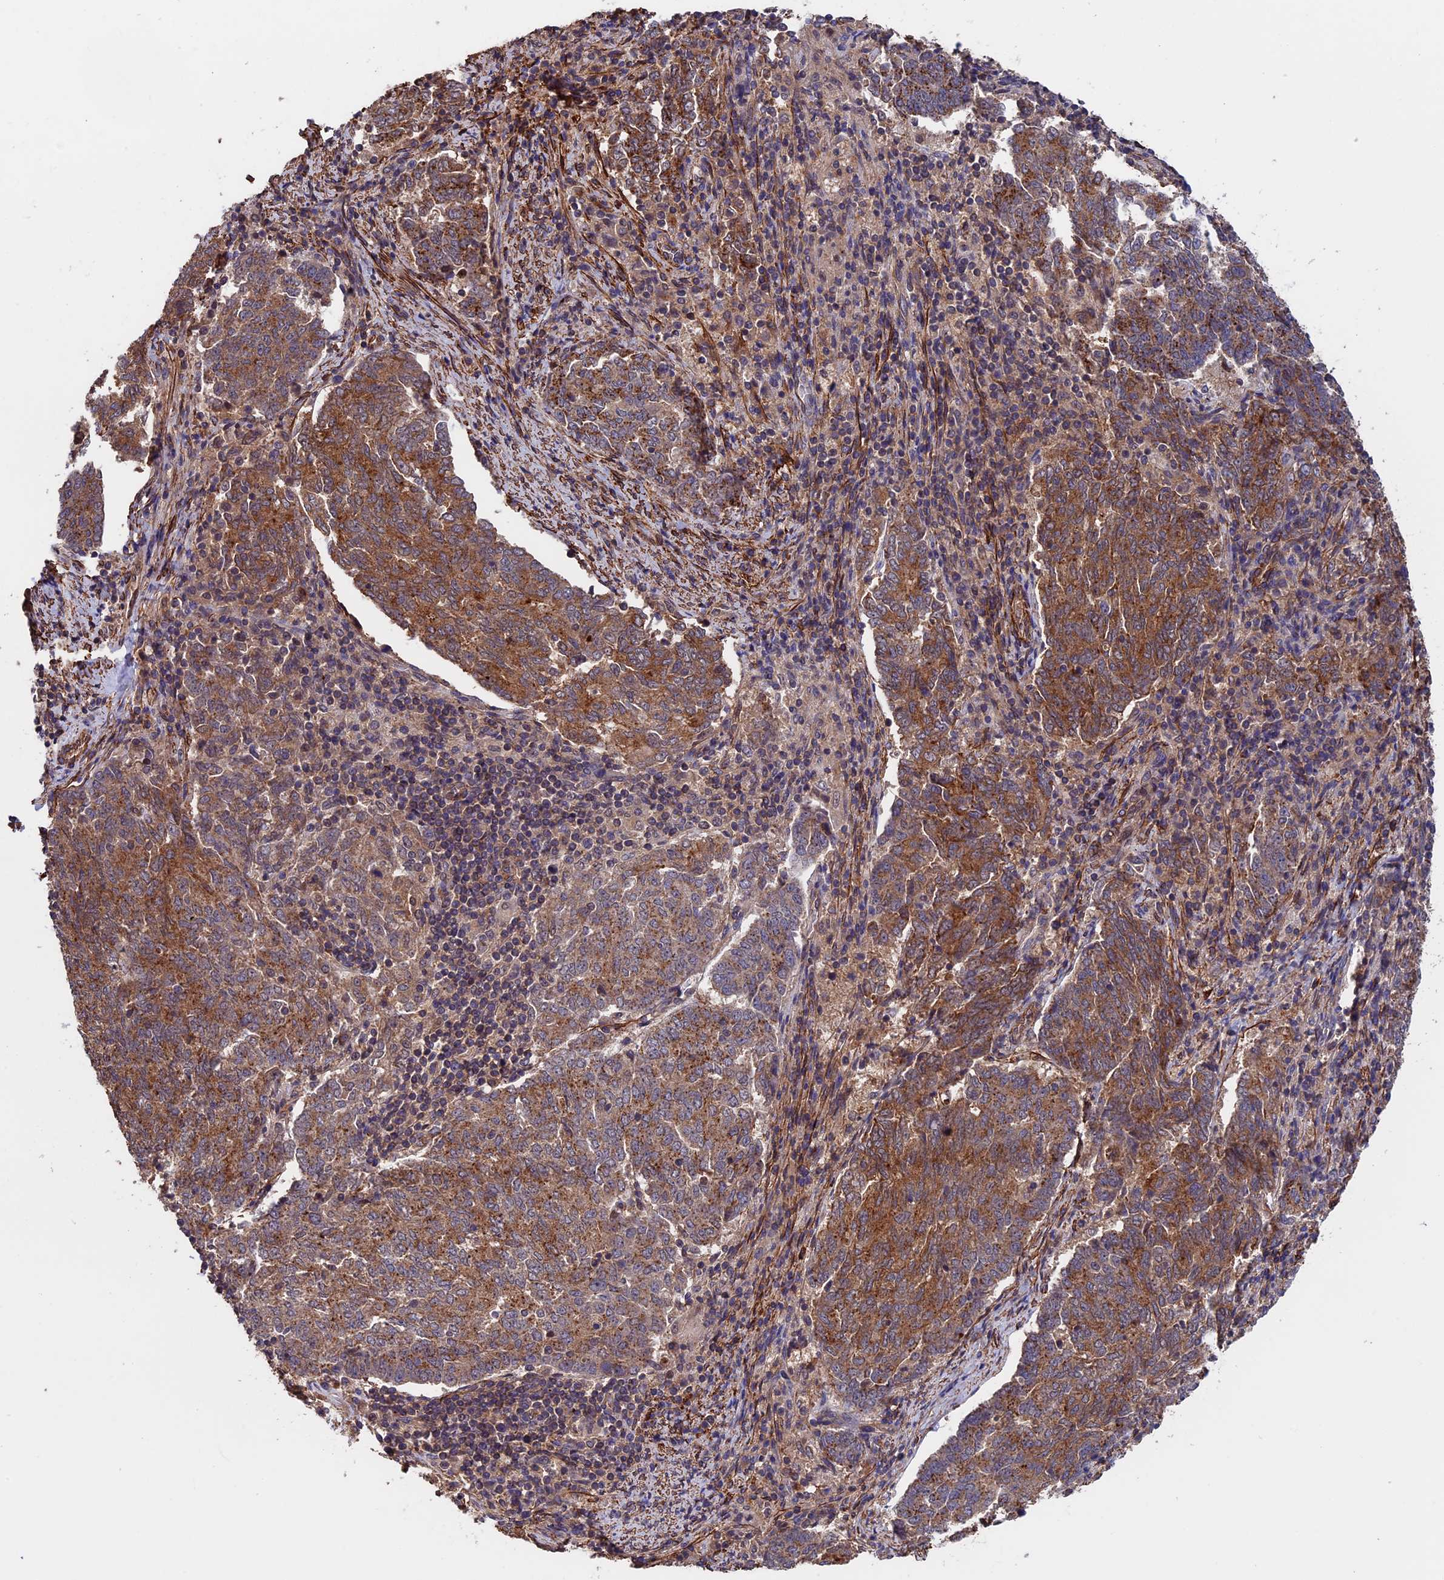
{"staining": {"intensity": "moderate", "quantity": ">75%", "location": "cytoplasmic/membranous"}, "tissue": "endometrial cancer", "cell_type": "Tumor cells", "image_type": "cancer", "snomed": [{"axis": "morphology", "description": "Adenocarcinoma, NOS"}, {"axis": "topography", "description": "Endometrium"}], "caption": "Tumor cells reveal moderate cytoplasmic/membranous positivity in approximately >75% of cells in endometrial cancer. (DAB IHC with brightfield microscopy, high magnification).", "gene": "SLC9A5", "patient": {"sex": "female", "age": 80}}